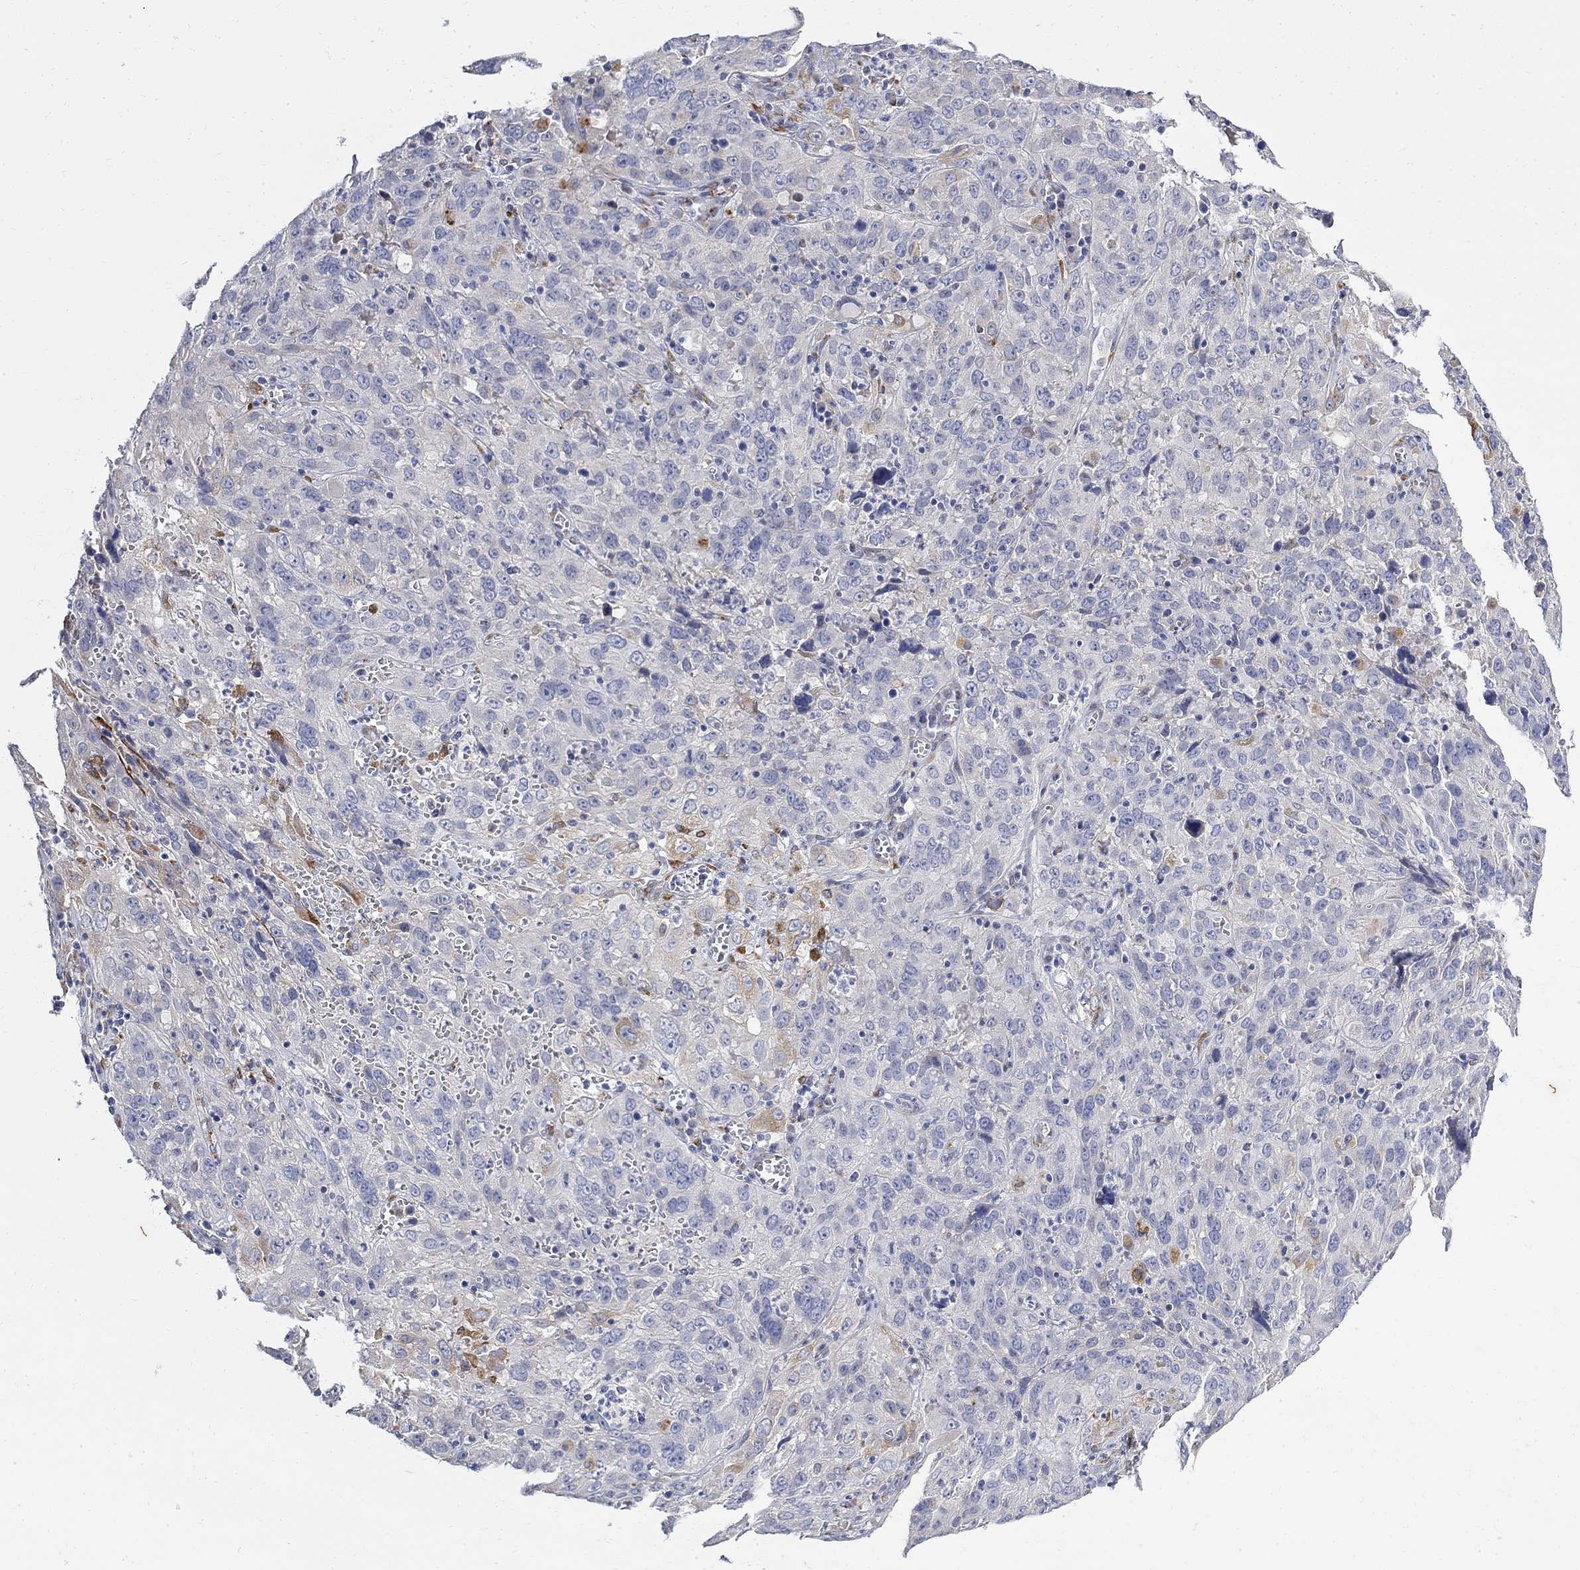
{"staining": {"intensity": "moderate", "quantity": "<25%", "location": "cytoplasmic/membranous"}, "tissue": "cervical cancer", "cell_type": "Tumor cells", "image_type": "cancer", "snomed": [{"axis": "morphology", "description": "Squamous cell carcinoma, NOS"}, {"axis": "topography", "description": "Cervix"}], "caption": "An image of human cervical cancer (squamous cell carcinoma) stained for a protein demonstrates moderate cytoplasmic/membranous brown staining in tumor cells. (Stains: DAB in brown, nuclei in blue, Microscopy: brightfield microscopy at high magnification).", "gene": "FNDC5", "patient": {"sex": "female", "age": 32}}